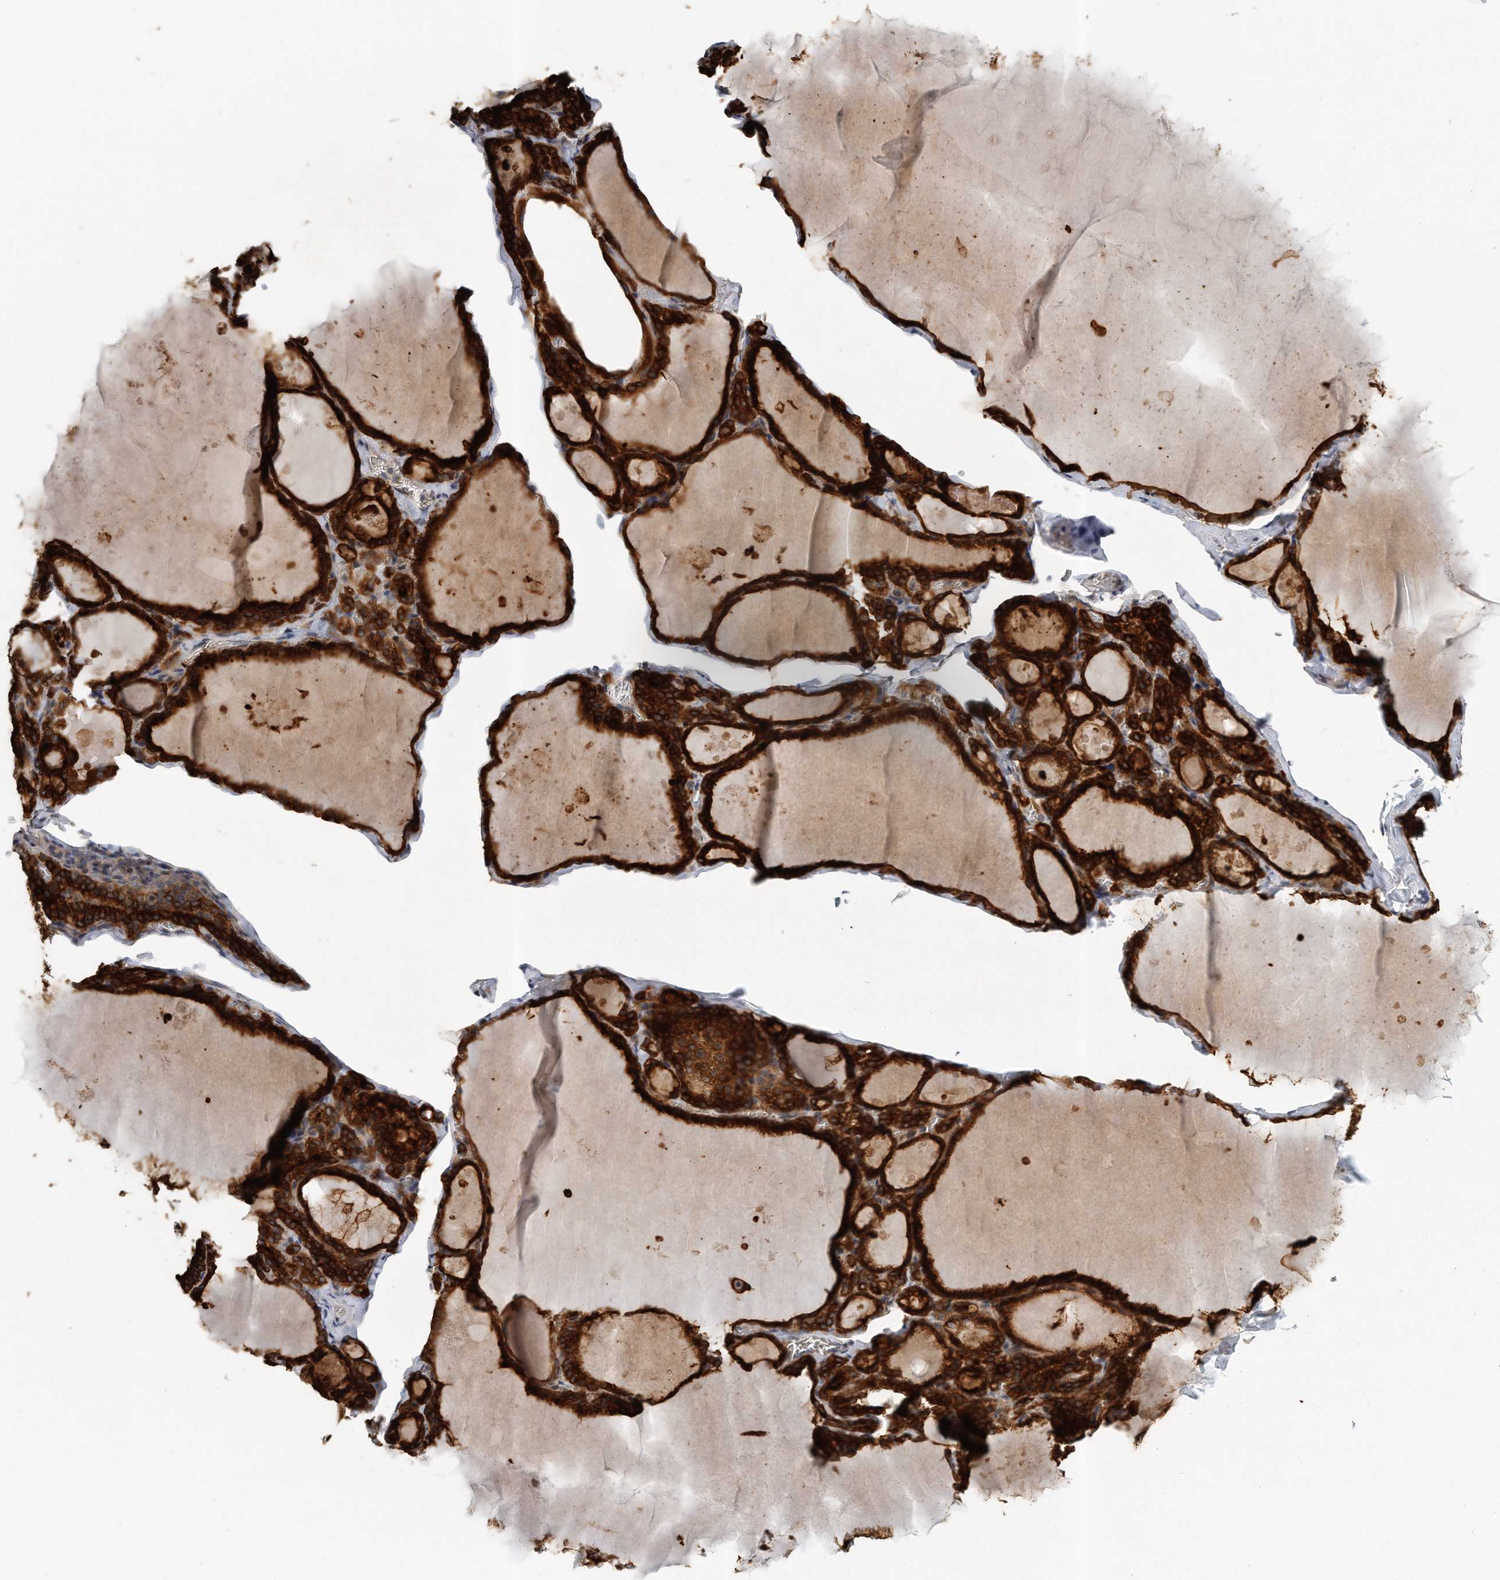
{"staining": {"intensity": "strong", "quantity": ">75%", "location": "cytoplasmic/membranous"}, "tissue": "thyroid gland", "cell_type": "Glandular cells", "image_type": "normal", "snomed": [{"axis": "morphology", "description": "Normal tissue, NOS"}, {"axis": "topography", "description": "Thyroid gland"}], "caption": "Strong cytoplasmic/membranous expression is seen in about >75% of glandular cells in unremarkable thyroid gland.", "gene": "PCDH8", "patient": {"sex": "male", "age": 56}}